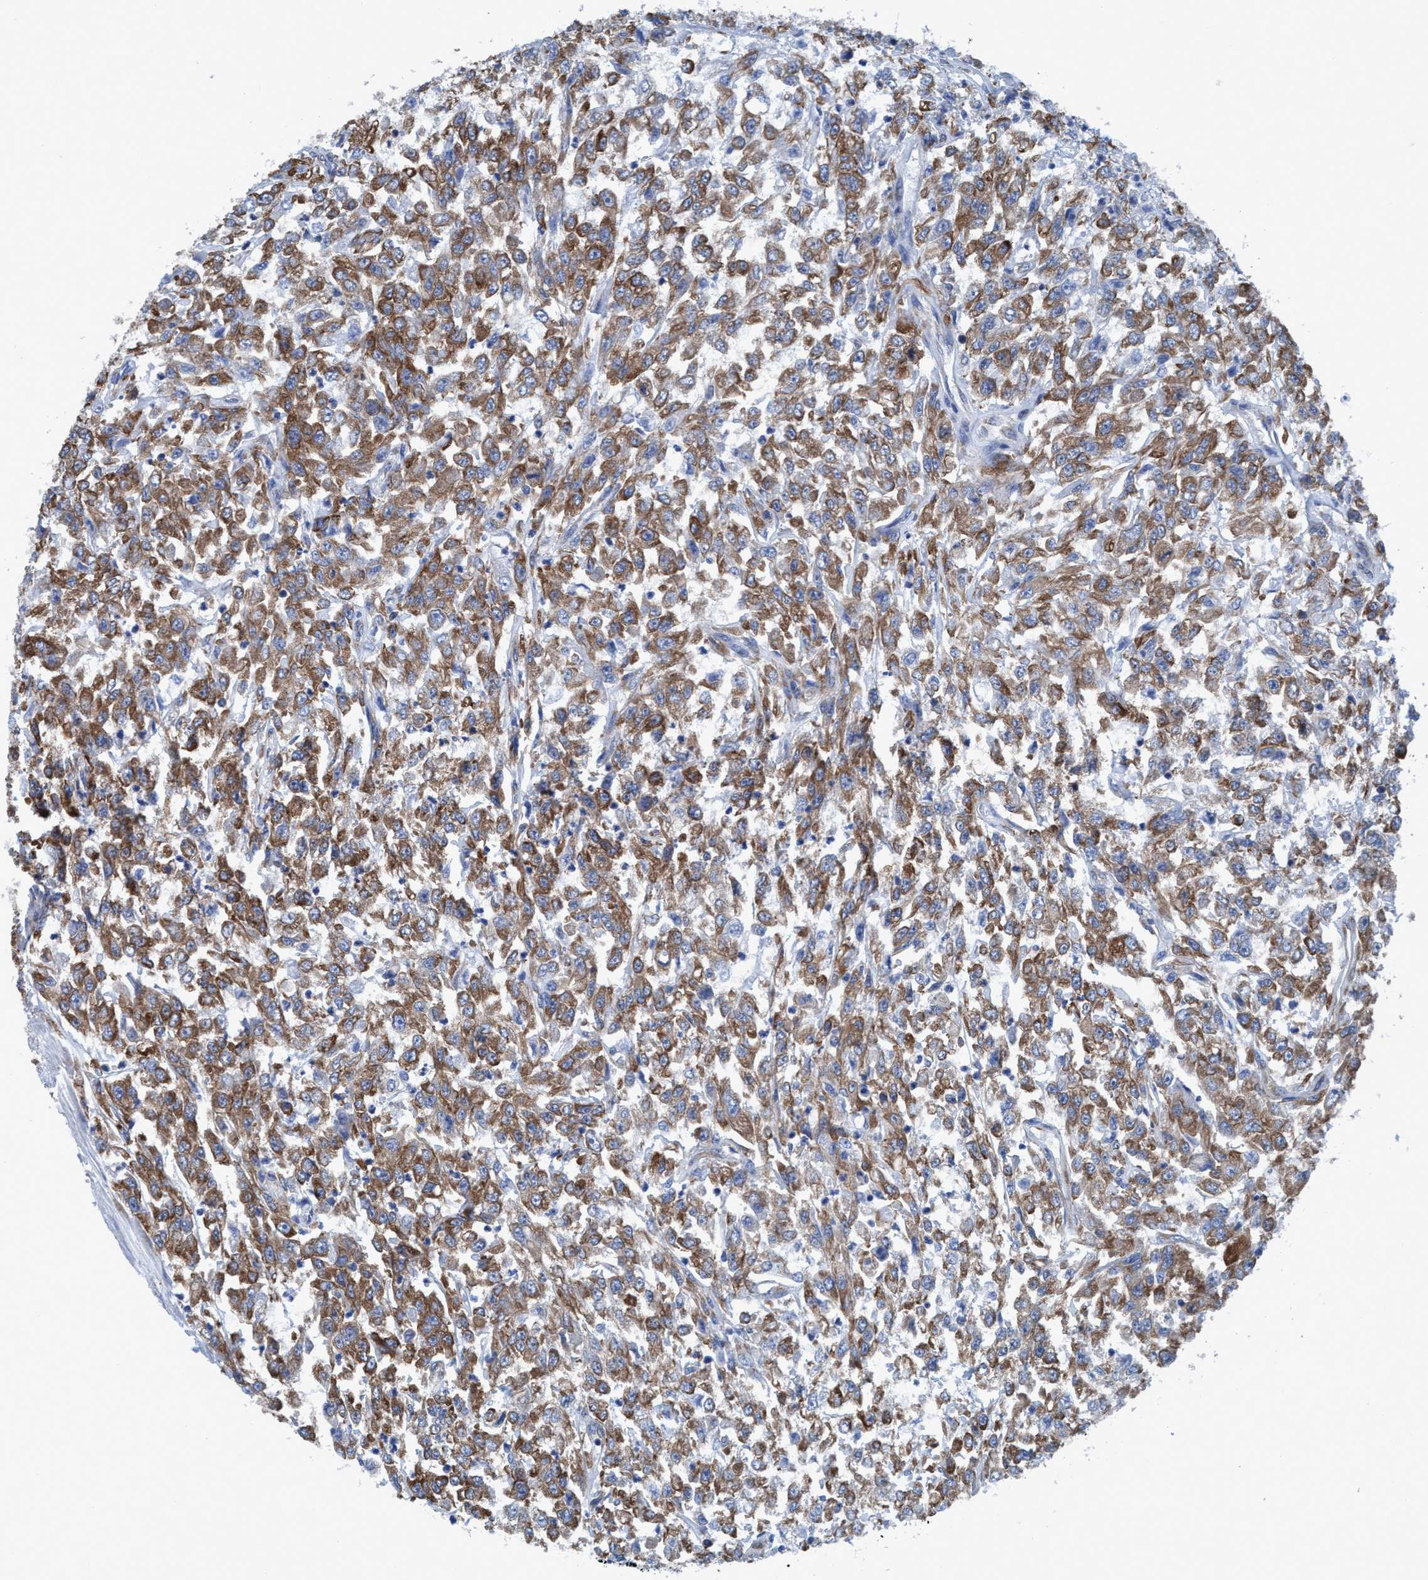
{"staining": {"intensity": "moderate", "quantity": ">75%", "location": "cytoplasmic/membranous"}, "tissue": "urothelial cancer", "cell_type": "Tumor cells", "image_type": "cancer", "snomed": [{"axis": "morphology", "description": "Urothelial carcinoma, High grade"}, {"axis": "topography", "description": "Urinary bladder"}], "caption": "Protein staining exhibits moderate cytoplasmic/membranous staining in about >75% of tumor cells in urothelial carcinoma (high-grade).", "gene": "NMT1", "patient": {"sex": "male", "age": 46}}